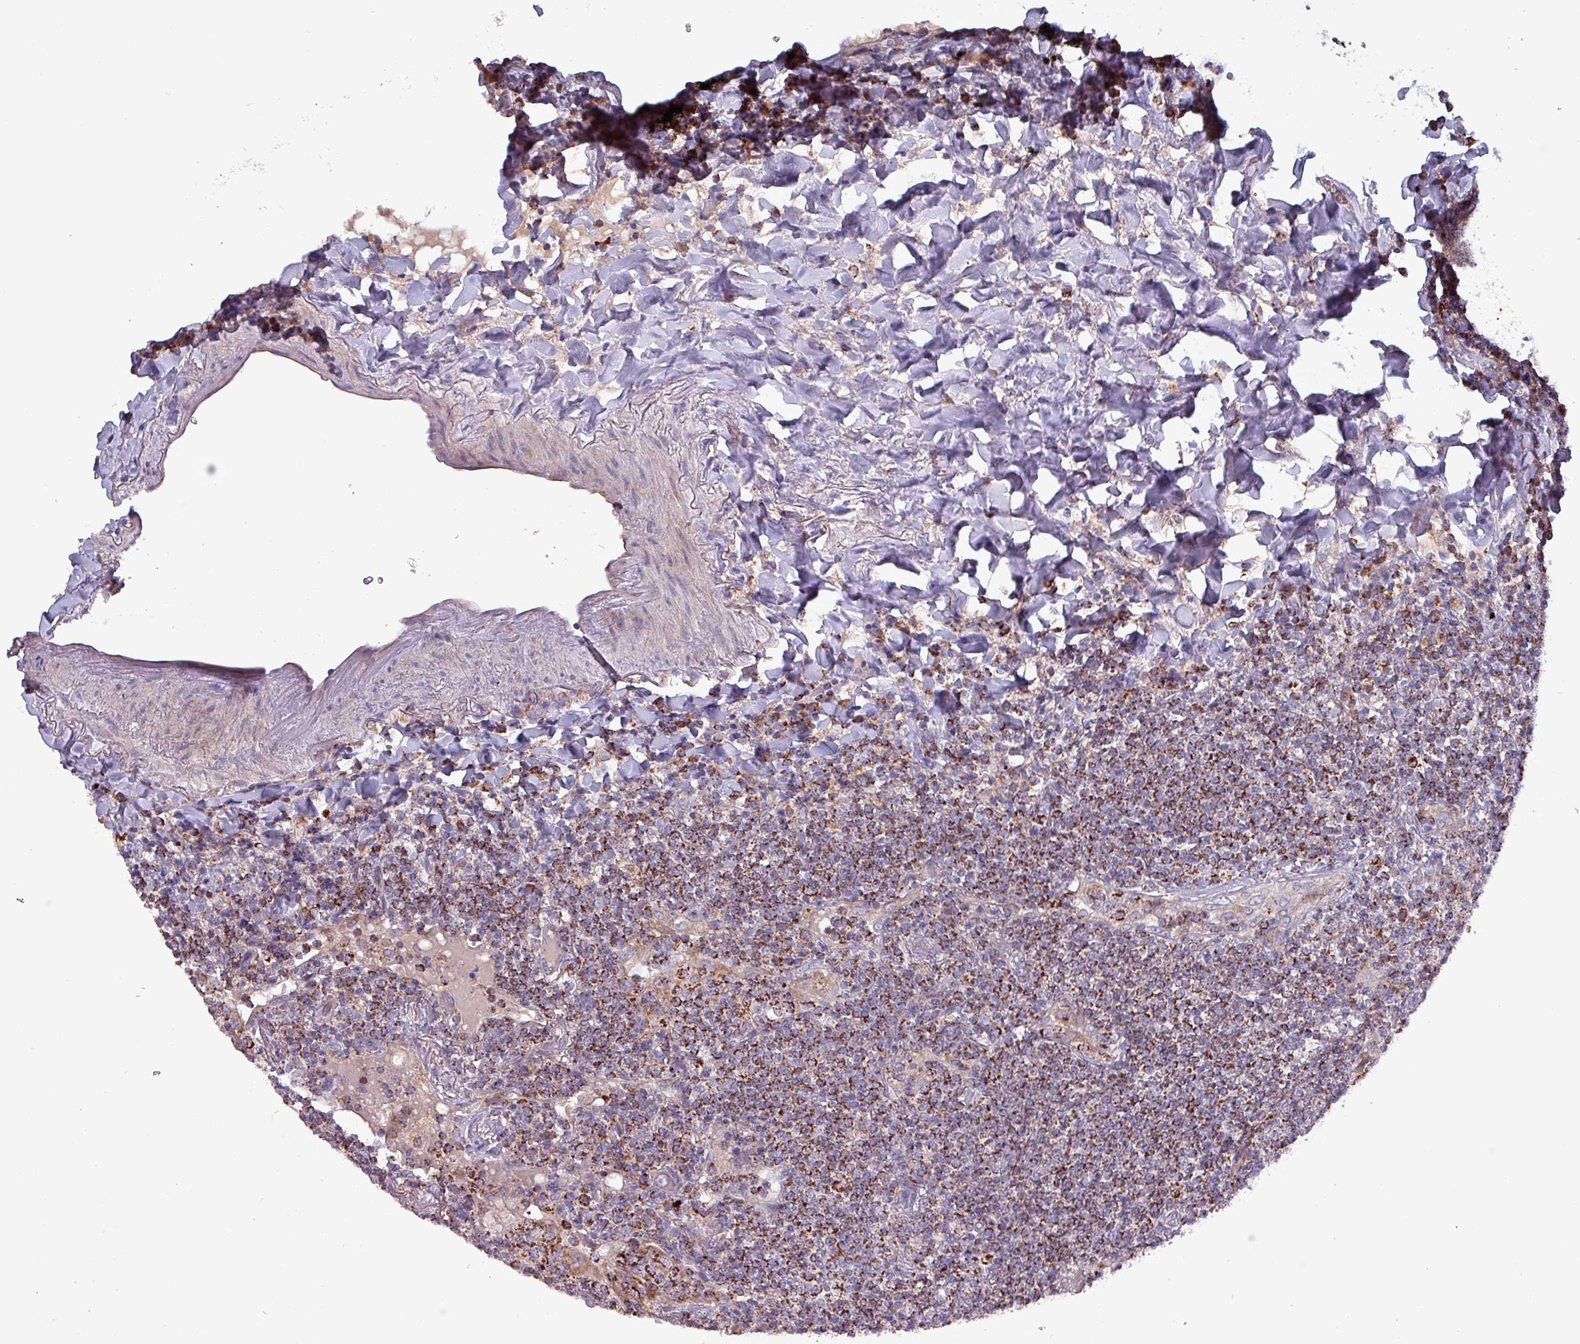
{"staining": {"intensity": "strong", "quantity": ">75%", "location": "cytoplasmic/membranous"}, "tissue": "lymphoma", "cell_type": "Tumor cells", "image_type": "cancer", "snomed": [{"axis": "morphology", "description": "Malignant lymphoma, non-Hodgkin's type, Low grade"}, {"axis": "topography", "description": "Lung"}], "caption": "Lymphoma stained for a protein (brown) shows strong cytoplasmic/membranous positive staining in about >75% of tumor cells.", "gene": "ZNF322", "patient": {"sex": "female", "age": 71}}